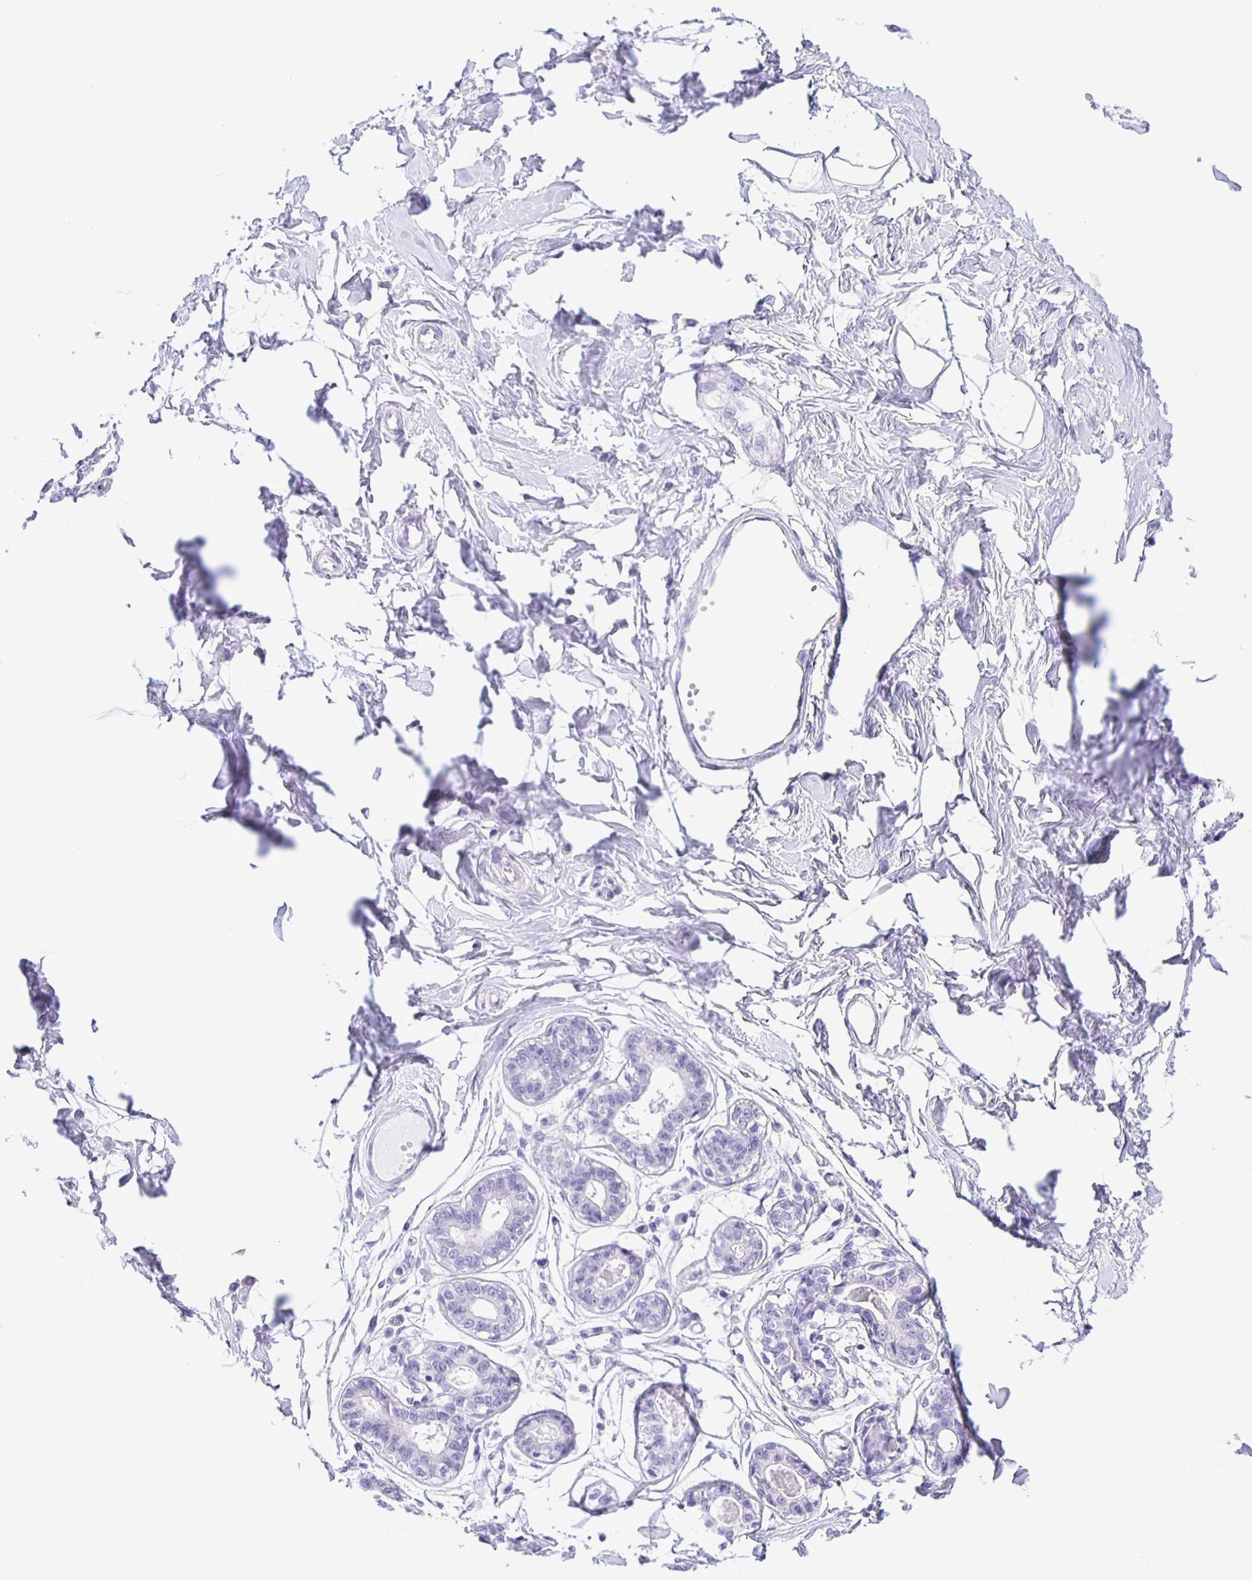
{"staining": {"intensity": "negative", "quantity": "none", "location": "none"}, "tissue": "breast", "cell_type": "Adipocytes", "image_type": "normal", "snomed": [{"axis": "morphology", "description": "Normal tissue, NOS"}, {"axis": "topography", "description": "Breast"}], "caption": "High power microscopy histopathology image of an IHC photomicrograph of normal breast, revealing no significant expression in adipocytes. Nuclei are stained in blue.", "gene": "TGIF2LX", "patient": {"sex": "female", "age": 45}}